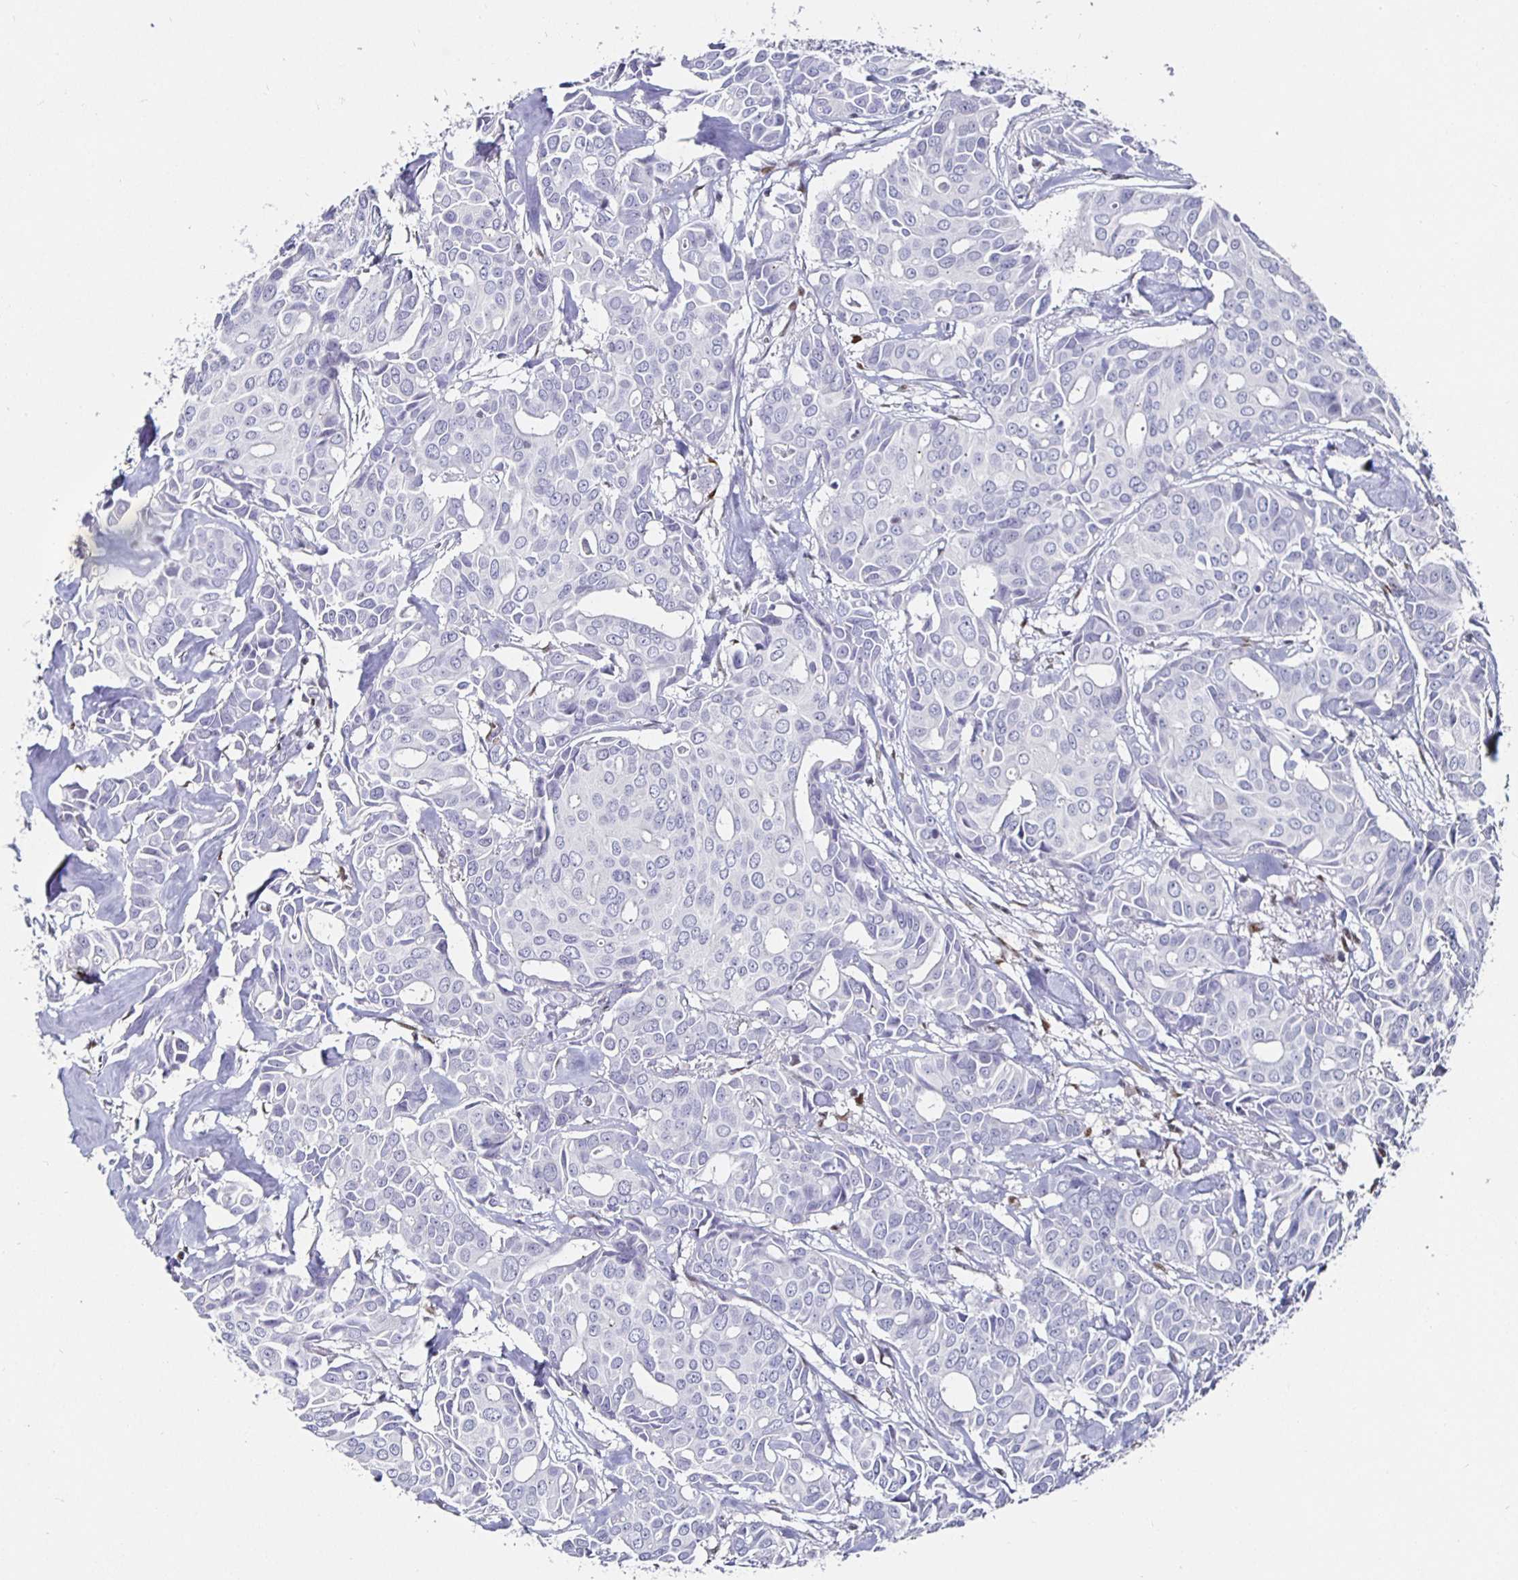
{"staining": {"intensity": "negative", "quantity": "none", "location": "none"}, "tissue": "breast cancer", "cell_type": "Tumor cells", "image_type": "cancer", "snomed": [{"axis": "morphology", "description": "Duct carcinoma"}, {"axis": "topography", "description": "Breast"}], "caption": "Tumor cells are negative for brown protein staining in breast invasive ductal carcinoma. The staining is performed using DAB brown chromogen with nuclei counter-stained in using hematoxylin.", "gene": "RUNX2", "patient": {"sex": "female", "age": 54}}